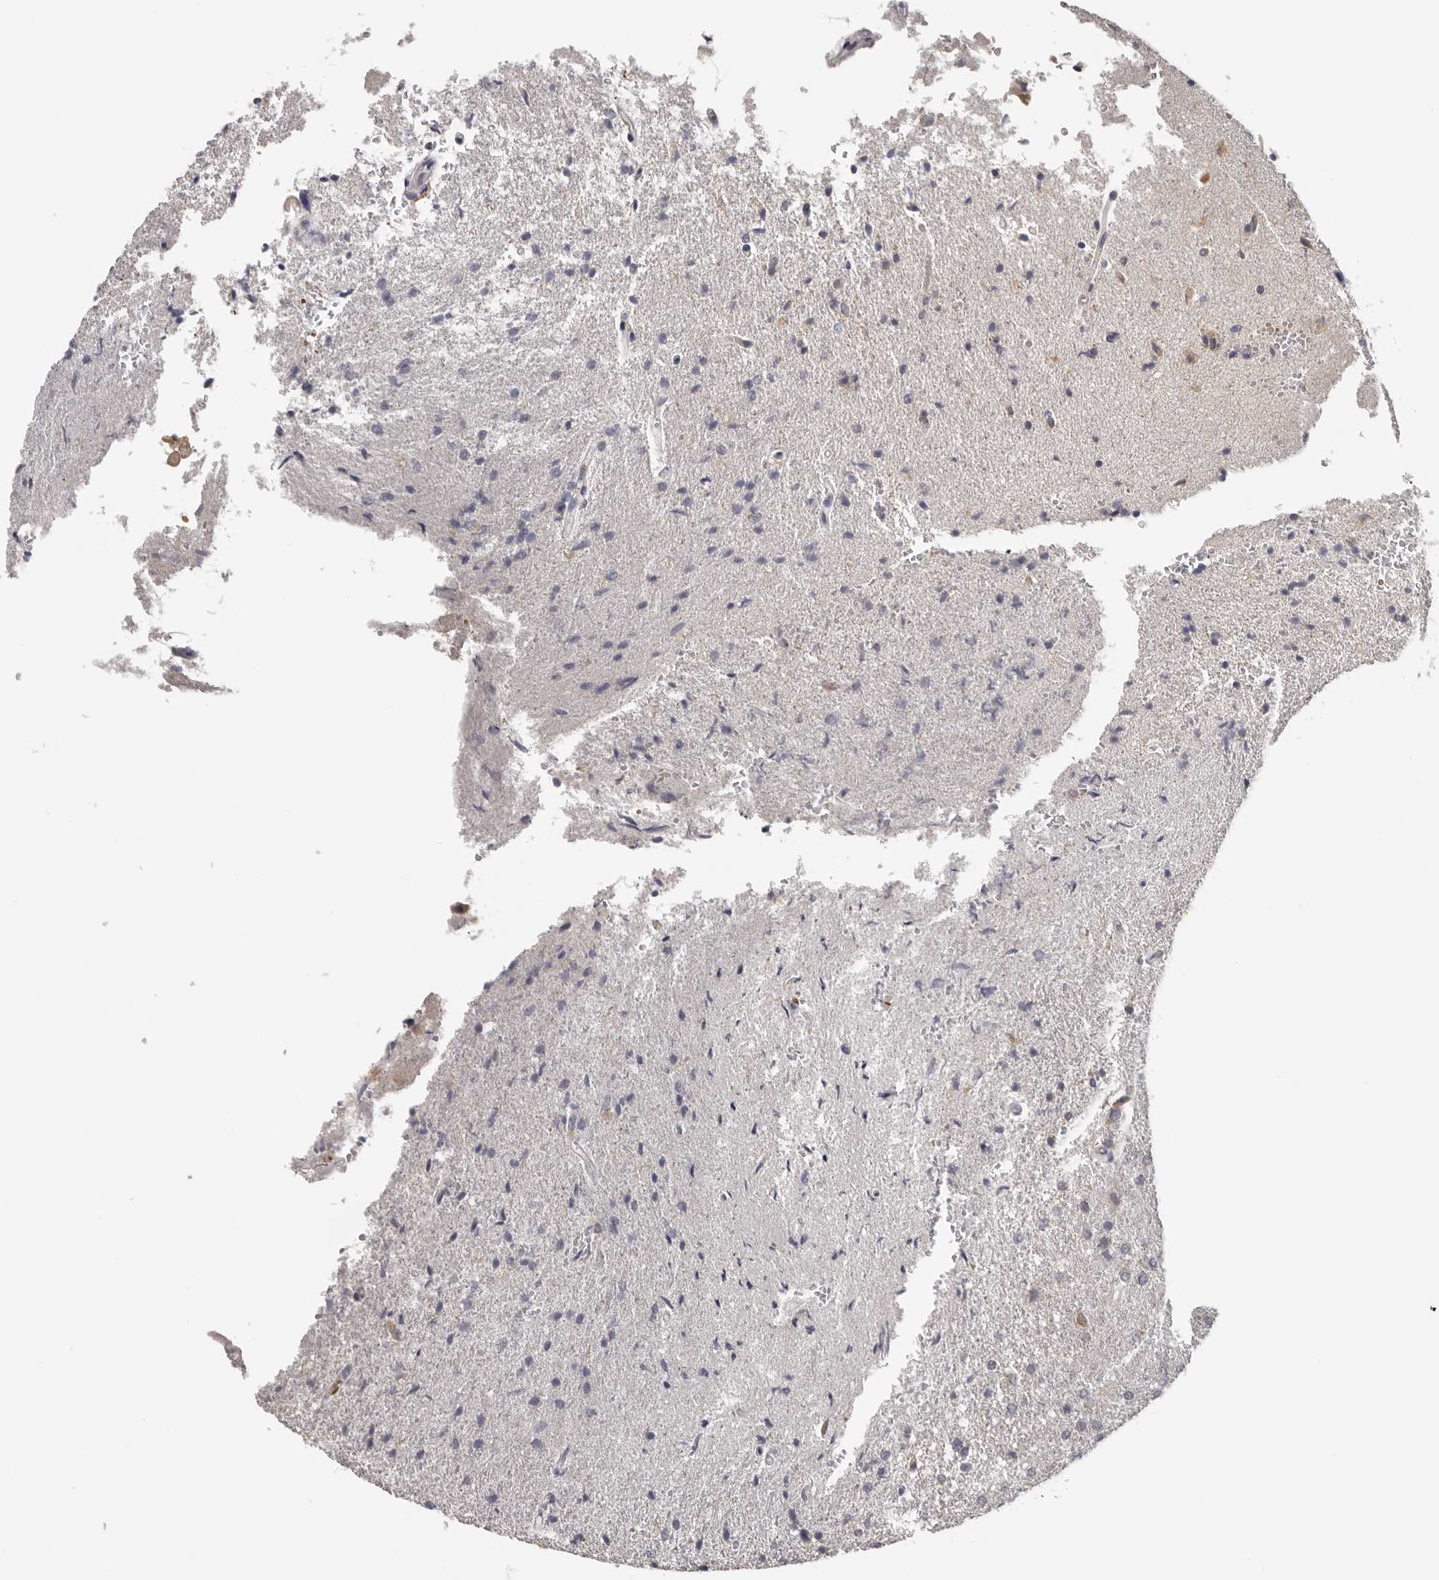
{"staining": {"intensity": "negative", "quantity": "none", "location": "none"}, "tissue": "glioma", "cell_type": "Tumor cells", "image_type": "cancer", "snomed": [{"axis": "morphology", "description": "Glioma, malignant, High grade"}, {"axis": "topography", "description": "Brain"}], "caption": "High-grade glioma (malignant) stained for a protein using immunohistochemistry shows no positivity tumor cells.", "gene": "KIF2B", "patient": {"sex": "male", "age": 72}}